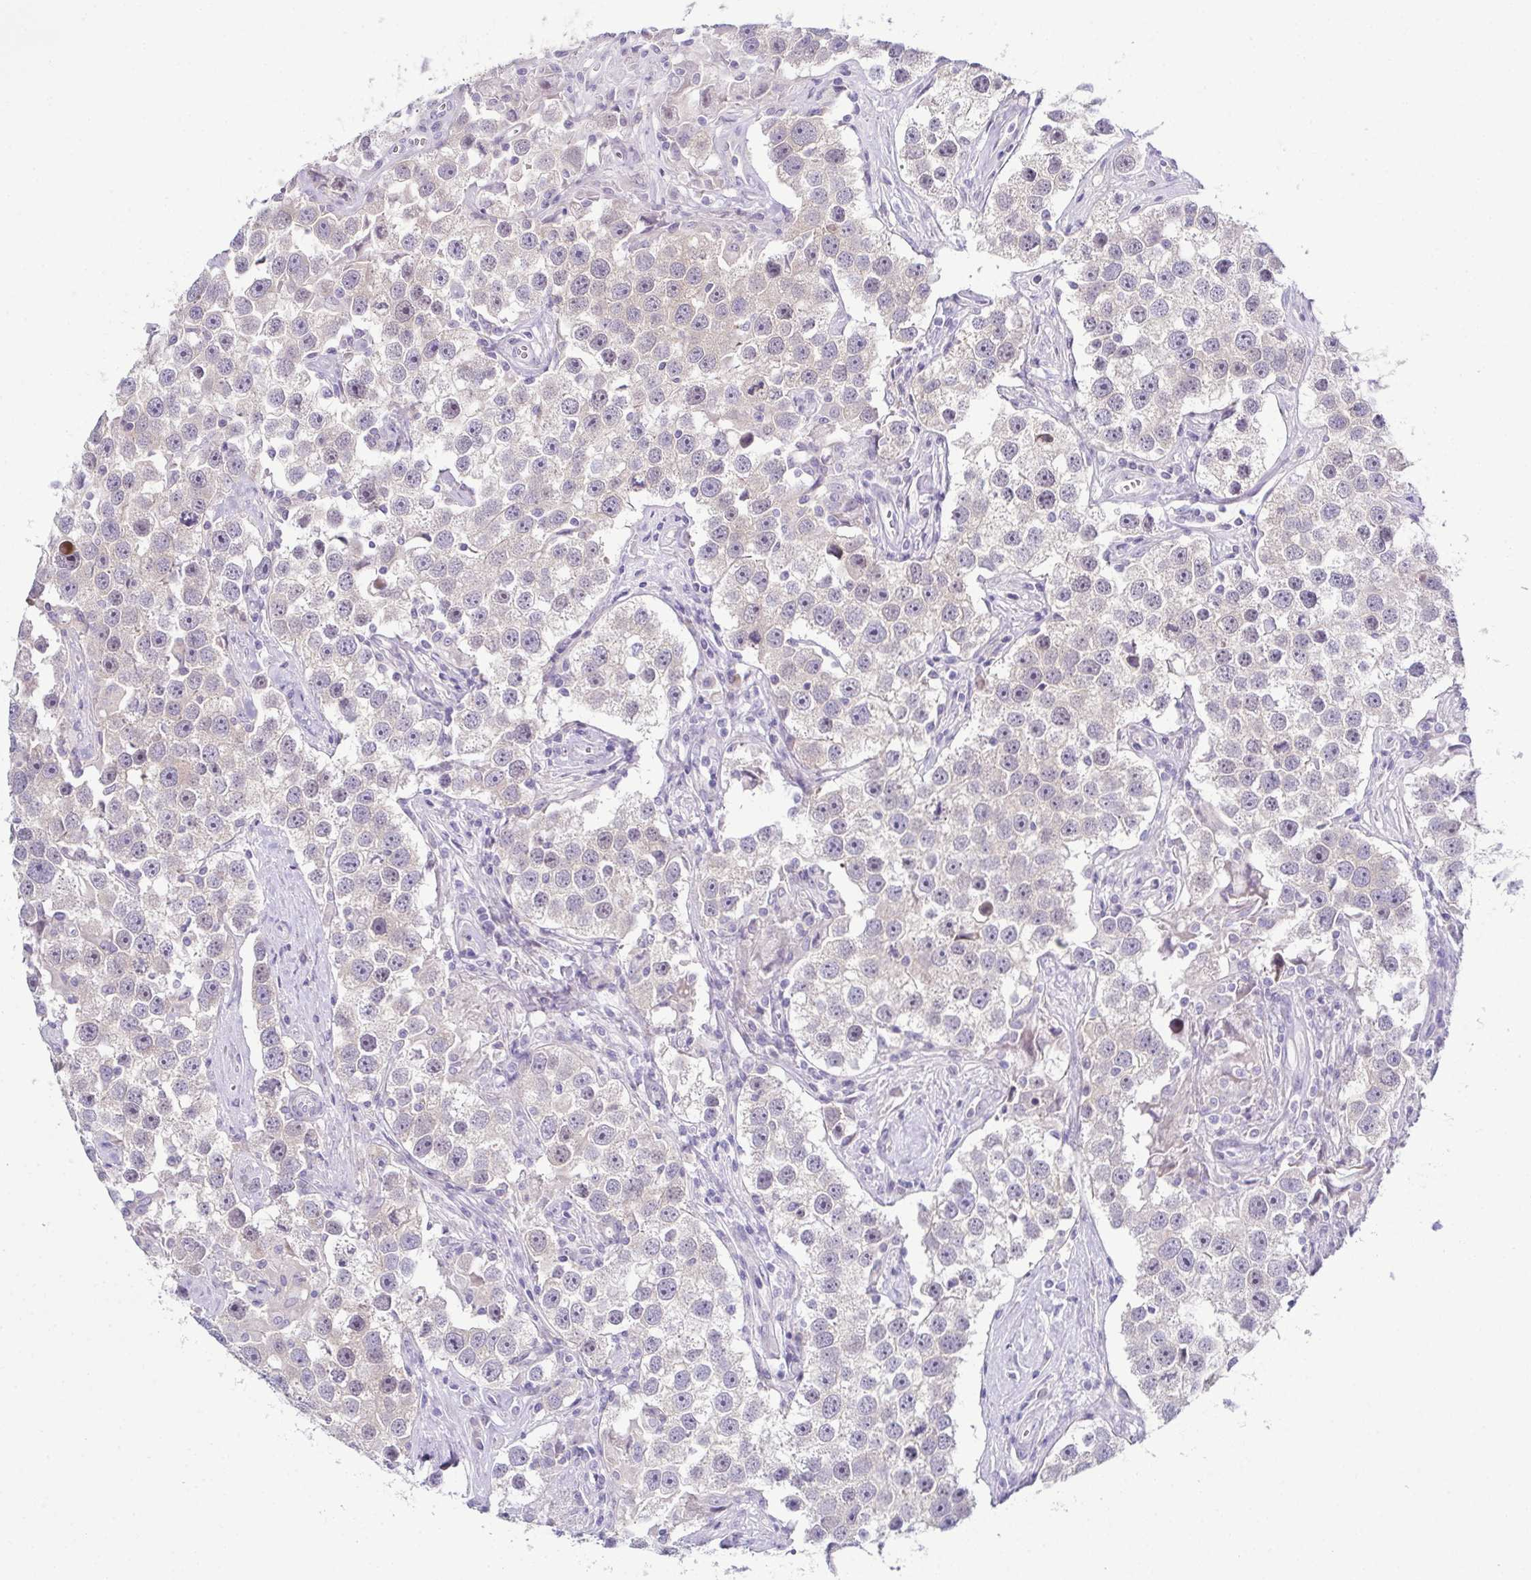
{"staining": {"intensity": "weak", "quantity": "<25%", "location": "nuclear"}, "tissue": "testis cancer", "cell_type": "Tumor cells", "image_type": "cancer", "snomed": [{"axis": "morphology", "description": "Seminoma, NOS"}, {"axis": "topography", "description": "Testis"}], "caption": "The photomicrograph displays no significant expression in tumor cells of testis cancer.", "gene": "CFAP97D1", "patient": {"sex": "male", "age": 49}}